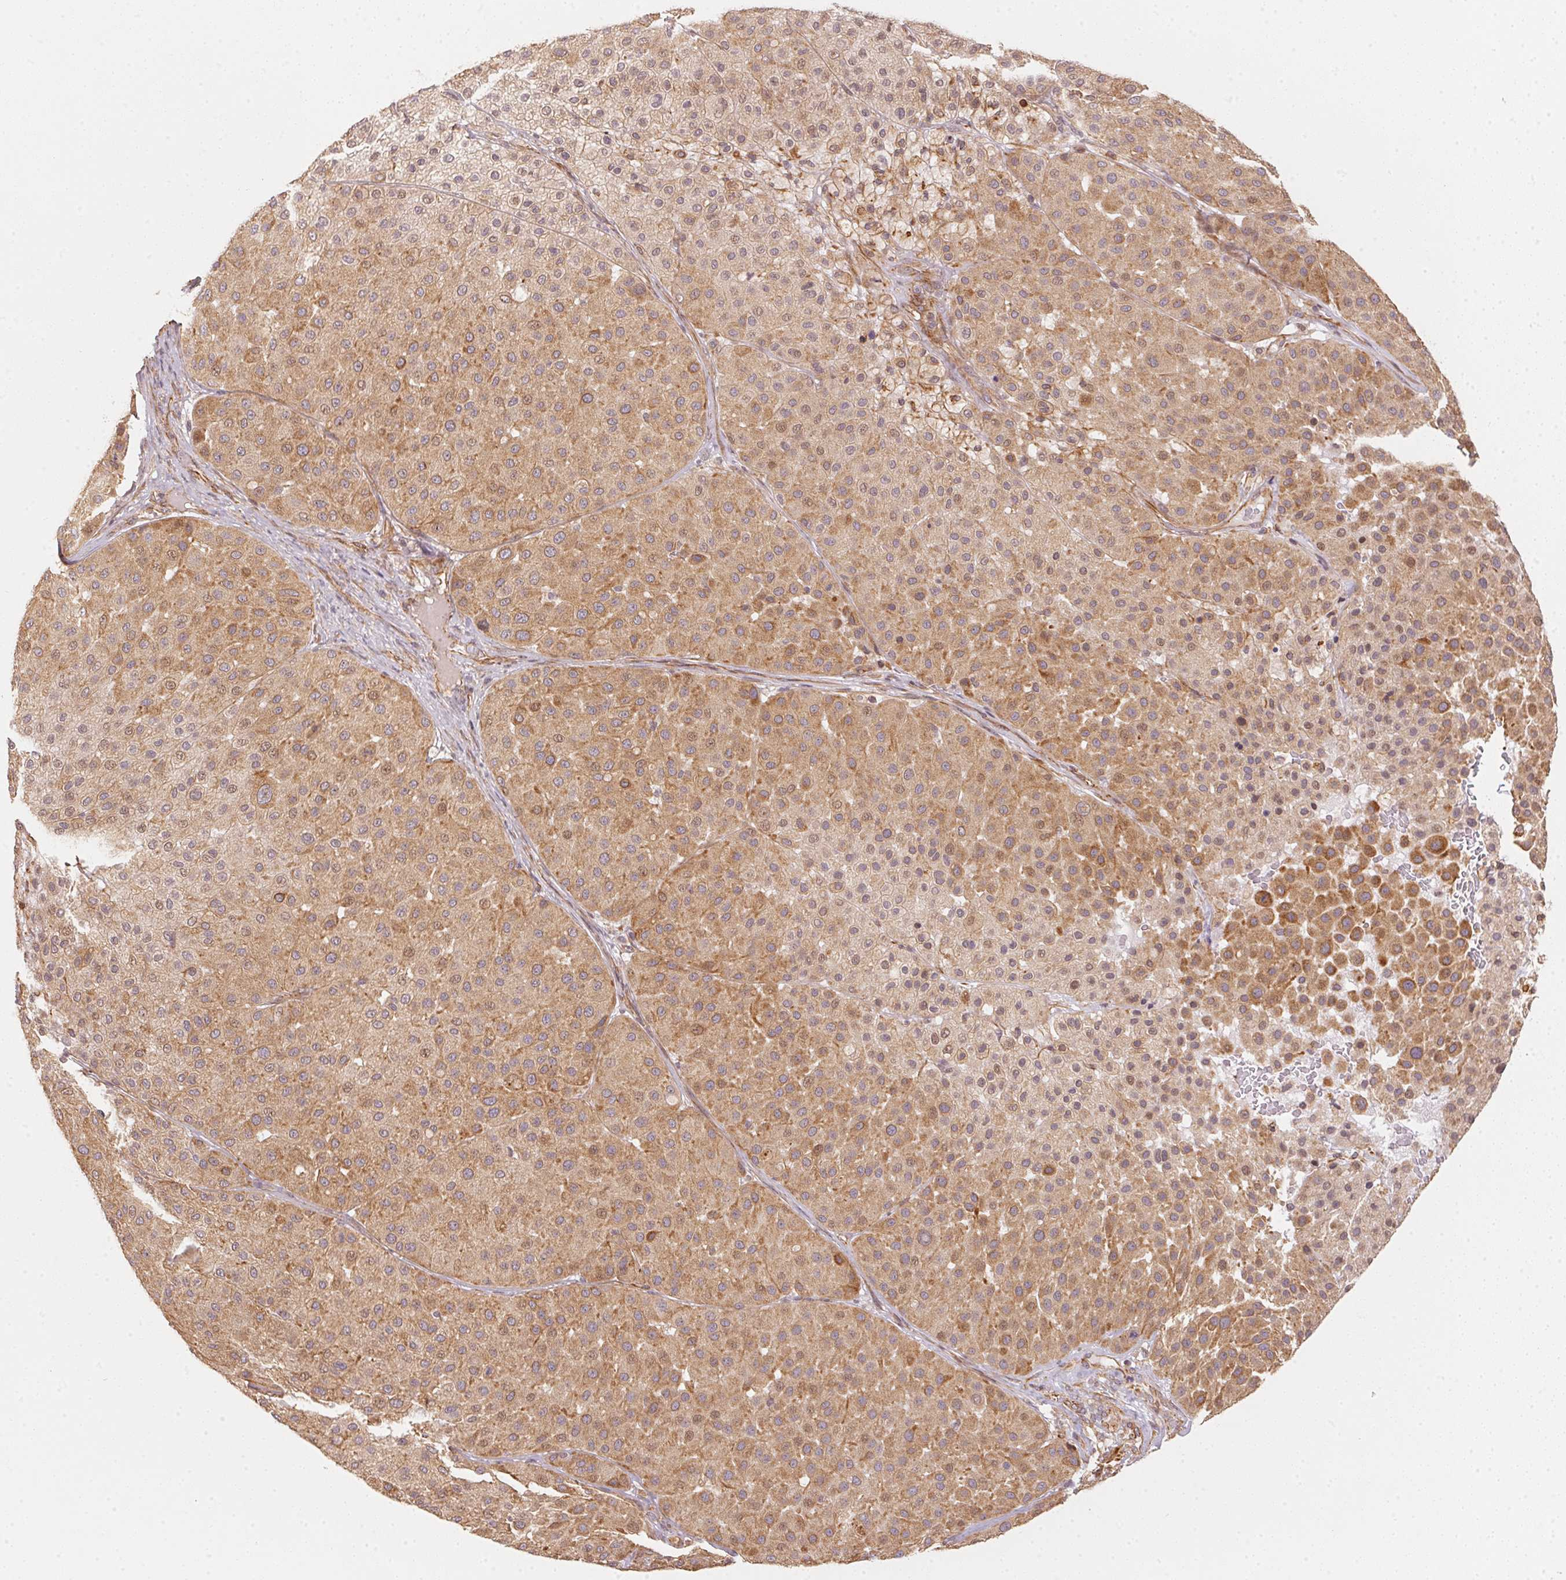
{"staining": {"intensity": "moderate", "quantity": ">75%", "location": "cytoplasmic/membranous"}, "tissue": "melanoma", "cell_type": "Tumor cells", "image_type": "cancer", "snomed": [{"axis": "morphology", "description": "Malignant melanoma, Metastatic site"}, {"axis": "topography", "description": "Smooth muscle"}], "caption": "Protein analysis of melanoma tissue demonstrates moderate cytoplasmic/membranous staining in about >75% of tumor cells. (DAB IHC with brightfield microscopy, high magnification).", "gene": "FOXR2", "patient": {"sex": "male", "age": 41}}